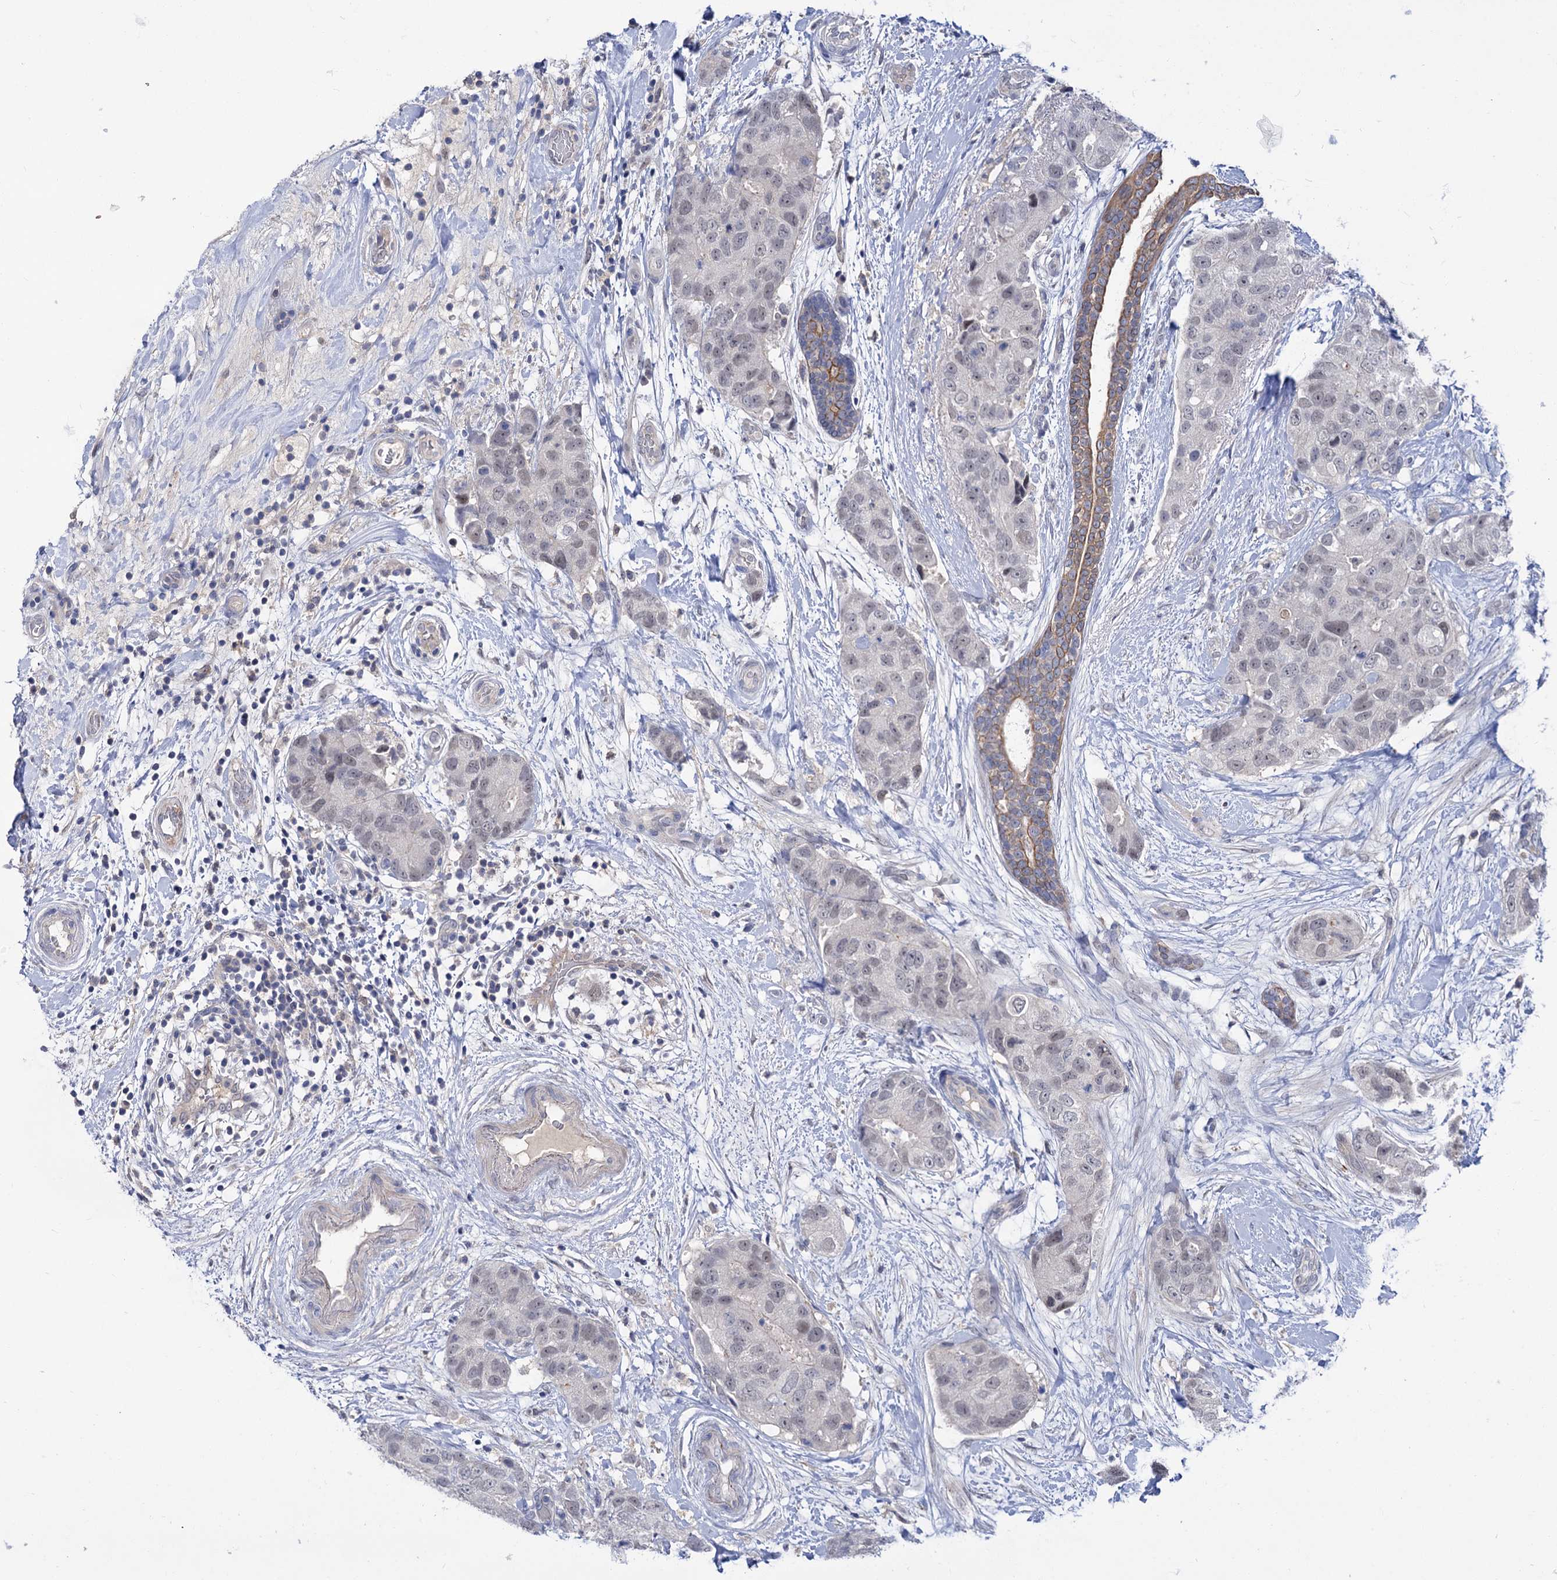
{"staining": {"intensity": "negative", "quantity": "none", "location": "none"}, "tissue": "breast cancer", "cell_type": "Tumor cells", "image_type": "cancer", "snomed": [{"axis": "morphology", "description": "Duct carcinoma"}, {"axis": "topography", "description": "Breast"}], "caption": "Breast intraductal carcinoma was stained to show a protein in brown. There is no significant staining in tumor cells.", "gene": "NEK10", "patient": {"sex": "female", "age": 62}}